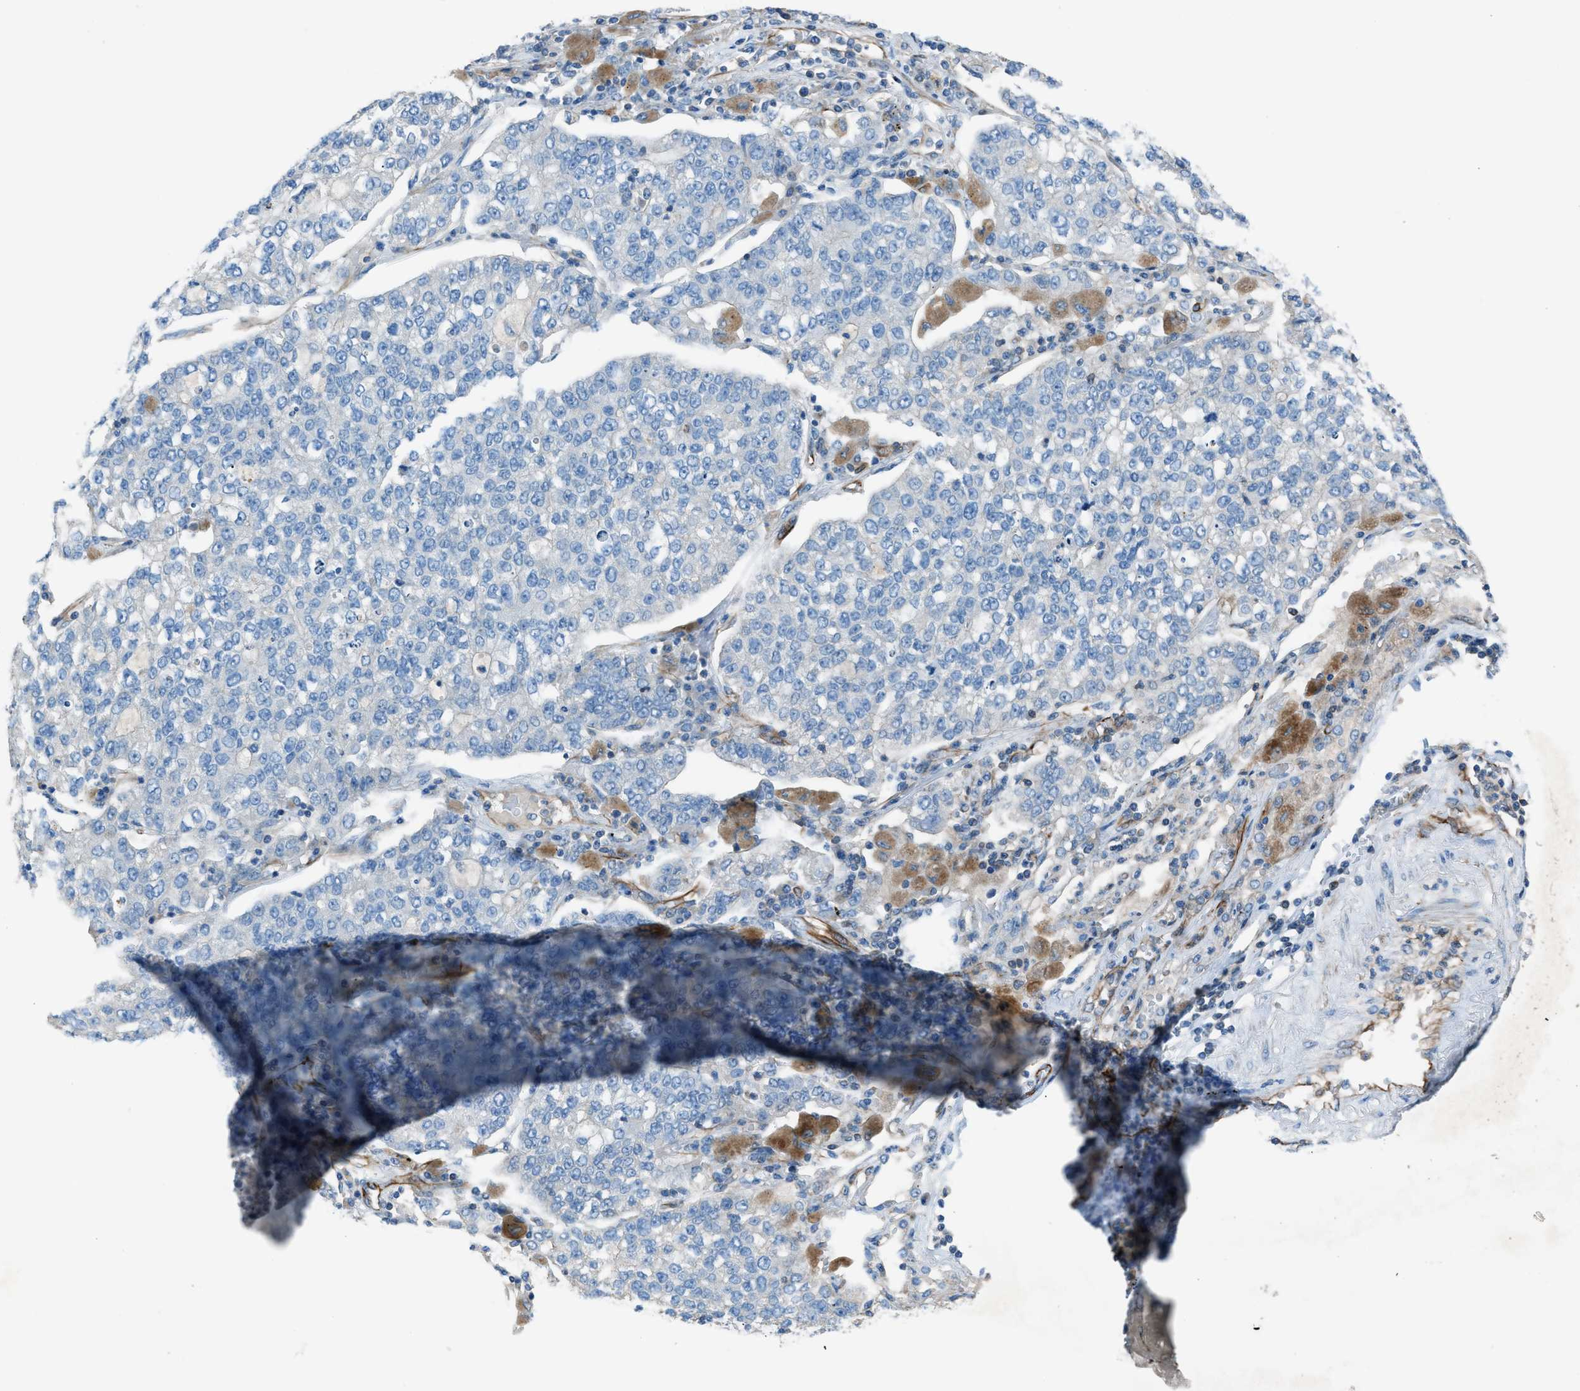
{"staining": {"intensity": "negative", "quantity": "none", "location": "none"}, "tissue": "lung cancer", "cell_type": "Tumor cells", "image_type": "cancer", "snomed": [{"axis": "morphology", "description": "Adenocarcinoma, NOS"}, {"axis": "topography", "description": "Lung"}], "caption": "DAB (3,3'-diaminobenzidine) immunohistochemical staining of human lung cancer (adenocarcinoma) displays no significant expression in tumor cells.", "gene": "CABP7", "patient": {"sex": "male", "age": 49}}